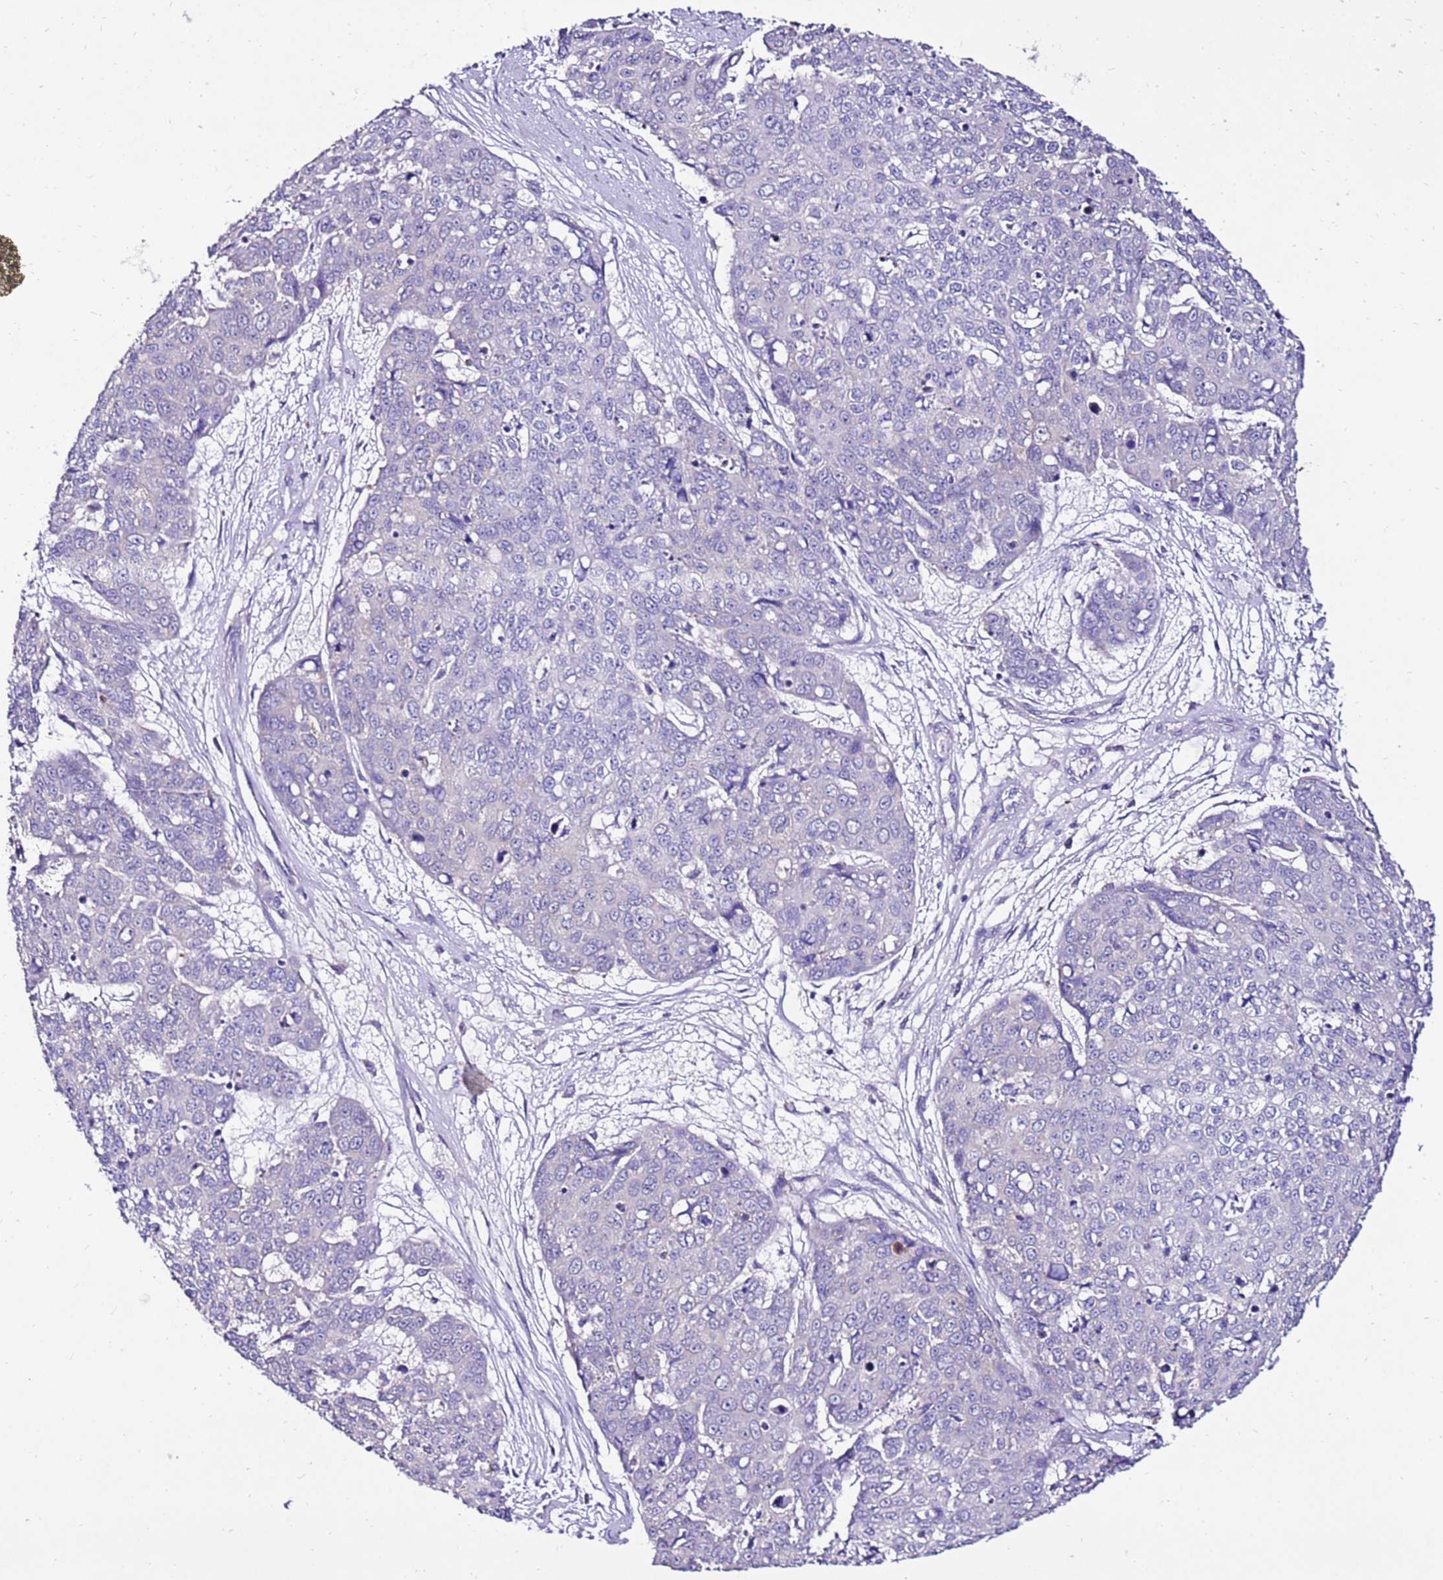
{"staining": {"intensity": "negative", "quantity": "none", "location": "none"}, "tissue": "skin cancer", "cell_type": "Tumor cells", "image_type": "cancer", "snomed": [{"axis": "morphology", "description": "Squamous cell carcinoma, NOS"}, {"axis": "topography", "description": "Skin"}], "caption": "Skin cancer (squamous cell carcinoma) stained for a protein using immunohistochemistry (IHC) reveals no positivity tumor cells.", "gene": "TMEM106C", "patient": {"sex": "male", "age": 71}}